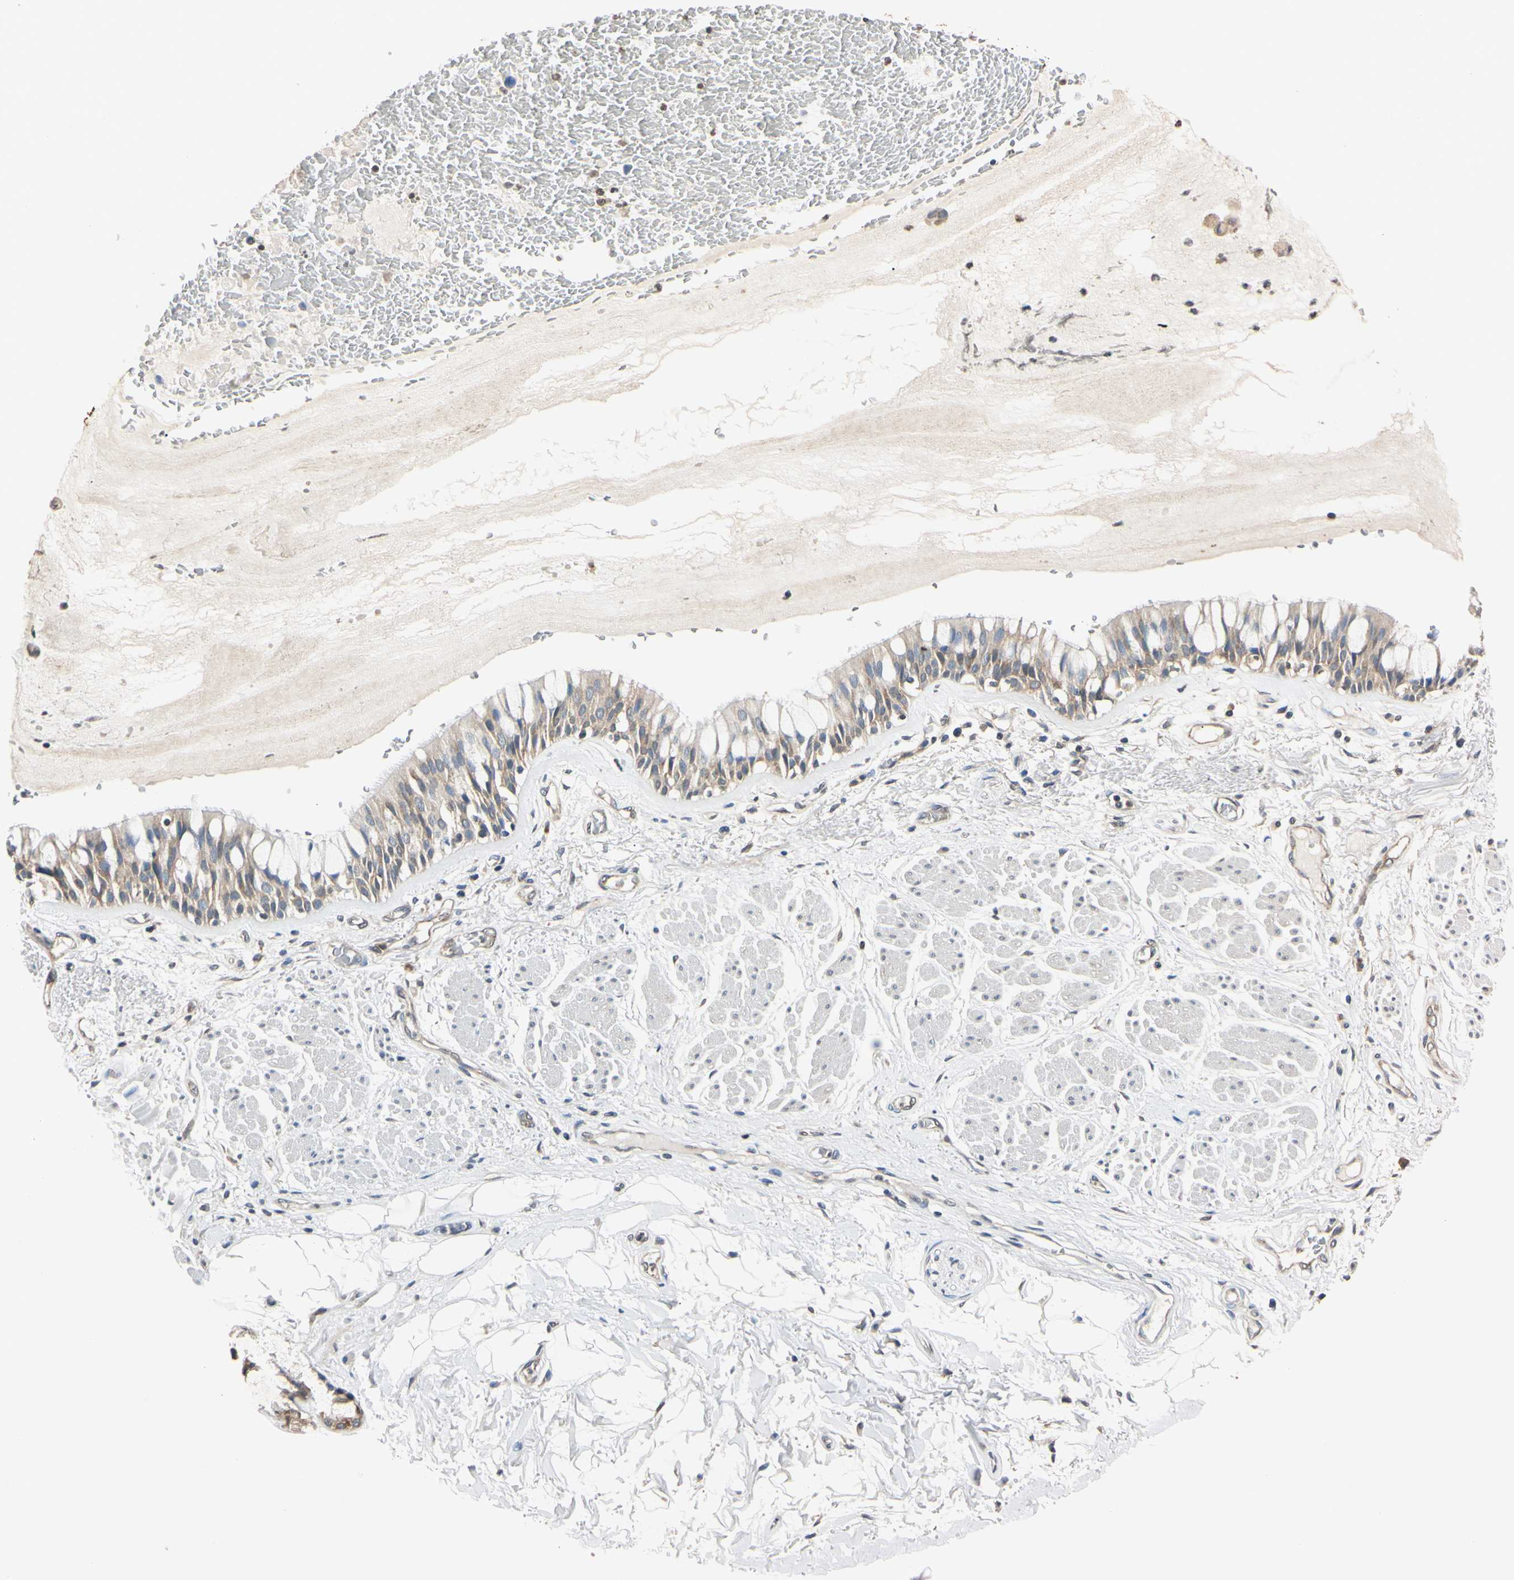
{"staining": {"intensity": "weak", "quantity": ">75%", "location": "cytoplasmic/membranous"}, "tissue": "bronchus", "cell_type": "Respiratory epithelial cells", "image_type": "normal", "snomed": [{"axis": "morphology", "description": "Normal tissue, NOS"}, {"axis": "topography", "description": "Bronchus"}], "caption": "High-power microscopy captured an immunohistochemistry photomicrograph of normal bronchus, revealing weak cytoplasmic/membranous positivity in about >75% of respiratory epithelial cells.", "gene": "EPN1", "patient": {"sex": "male", "age": 66}}